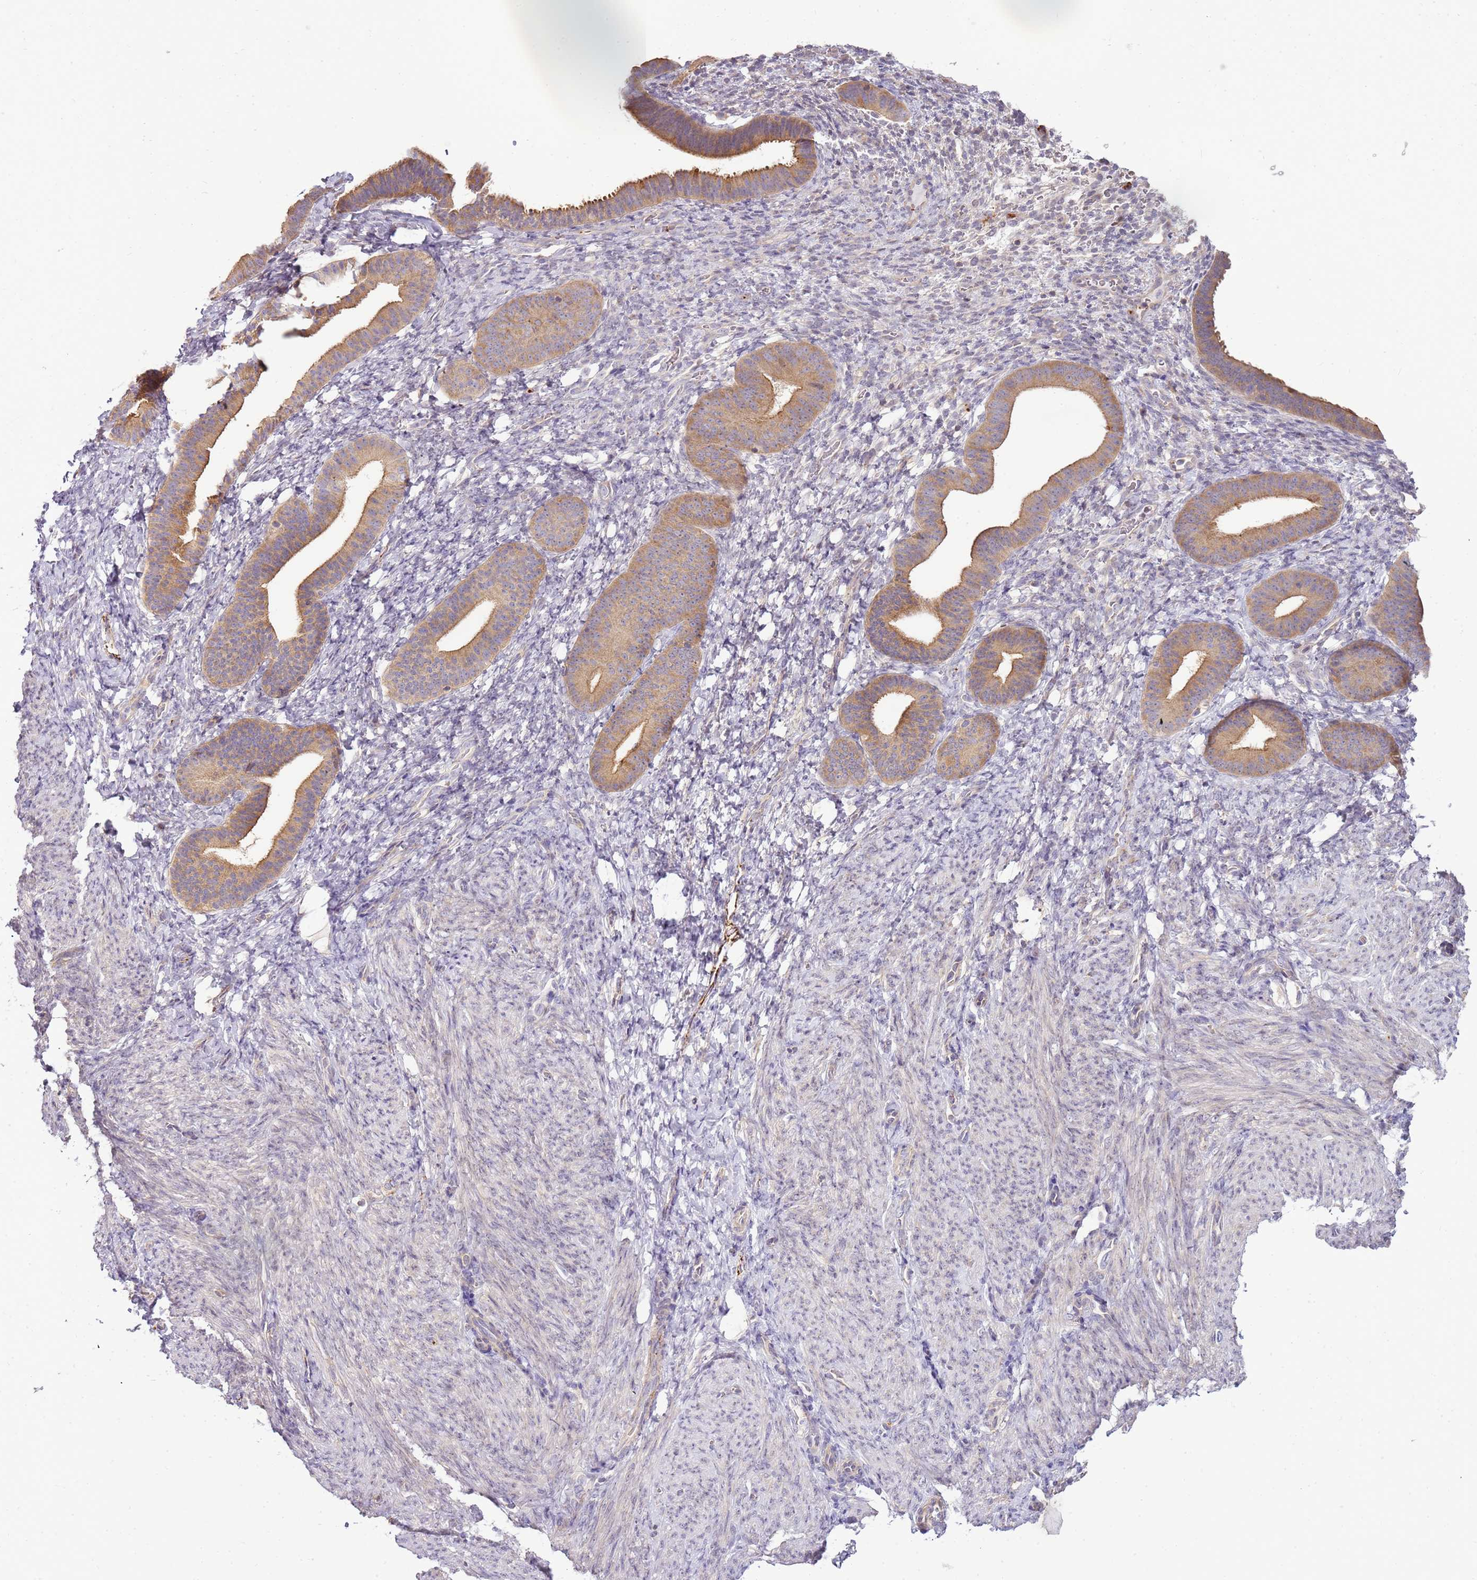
{"staining": {"intensity": "negative", "quantity": "none", "location": "none"}, "tissue": "endometrium", "cell_type": "Cells in endometrial stroma", "image_type": "normal", "snomed": [{"axis": "morphology", "description": "Normal tissue, NOS"}, {"axis": "topography", "description": "Endometrium"}], "caption": "This photomicrograph is of benign endometrium stained with immunohistochemistry (IHC) to label a protein in brown with the nuclei are counter-stained blue. There is no staining in cells in endometrial stroma. The staining was performed using DAB (3,3'-diaminobenzidine) to visualize the protein expression in brown, while the nuclei were stained in blue with hematoxylin (Magnification: 20x).", "gene": "CAPN7", "patient": {"sex": "female", "age": 65}}